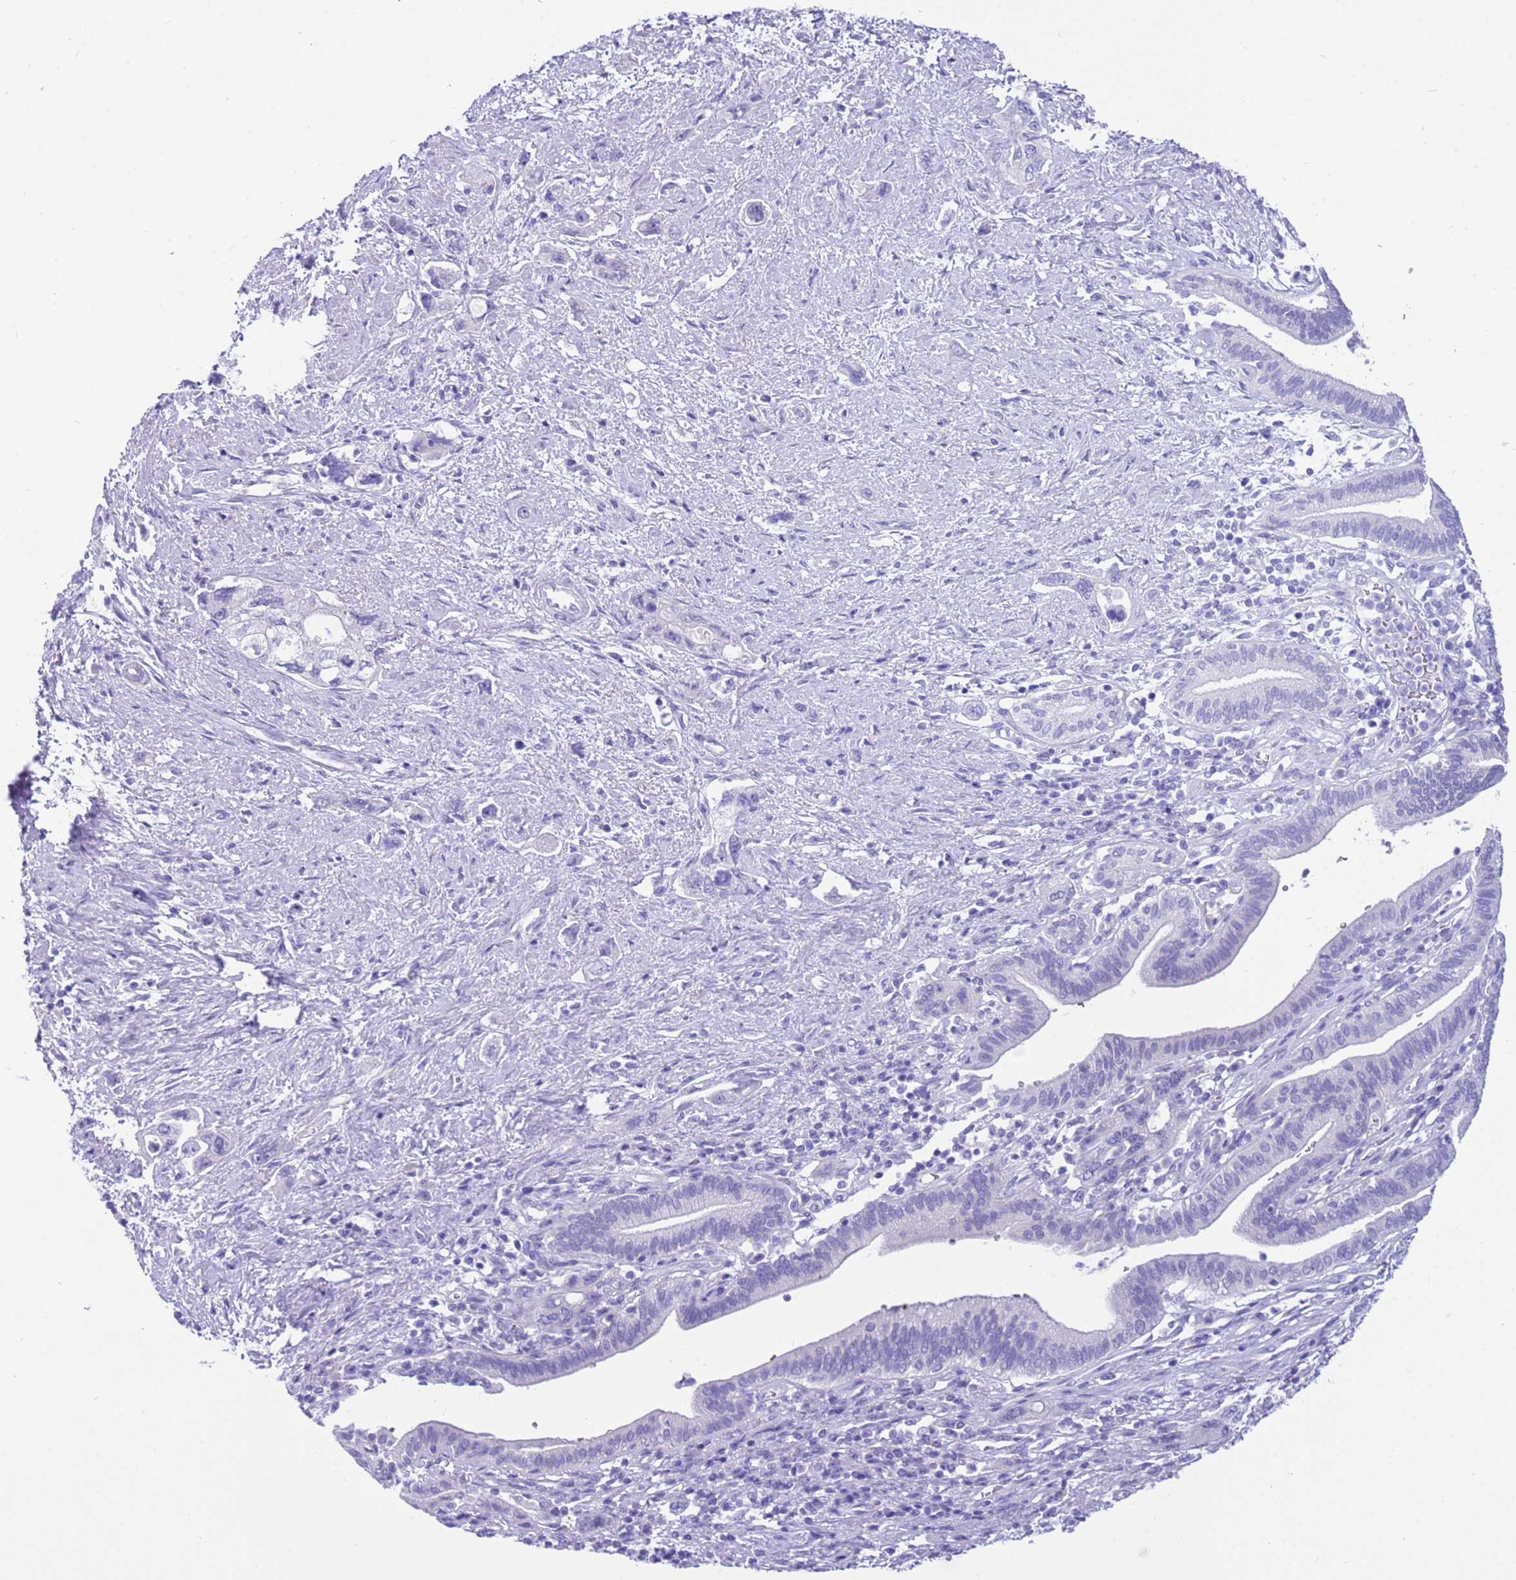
{"staining": {"intensity": "negative", "quantity": "none", "location": "none"}, "tissue": "pancreatic cancer", "cell_type": "Tumor cells", "image_type": "cancer", "snomed": [{"axis": "morphology", "description": "Adenocarcinoma, NOS"}, {"axis": "topography", "description": "Pancreas"}], "caption": "IHC image of neoplastic tissue: human pancreatic cancer stained with DAB reveals no significant protein positivity in tumor cells. (IHC, brightfield microscopy, high magnification).", "gene": "CPB1", "patient": {"sex": "female", "age": 73}}